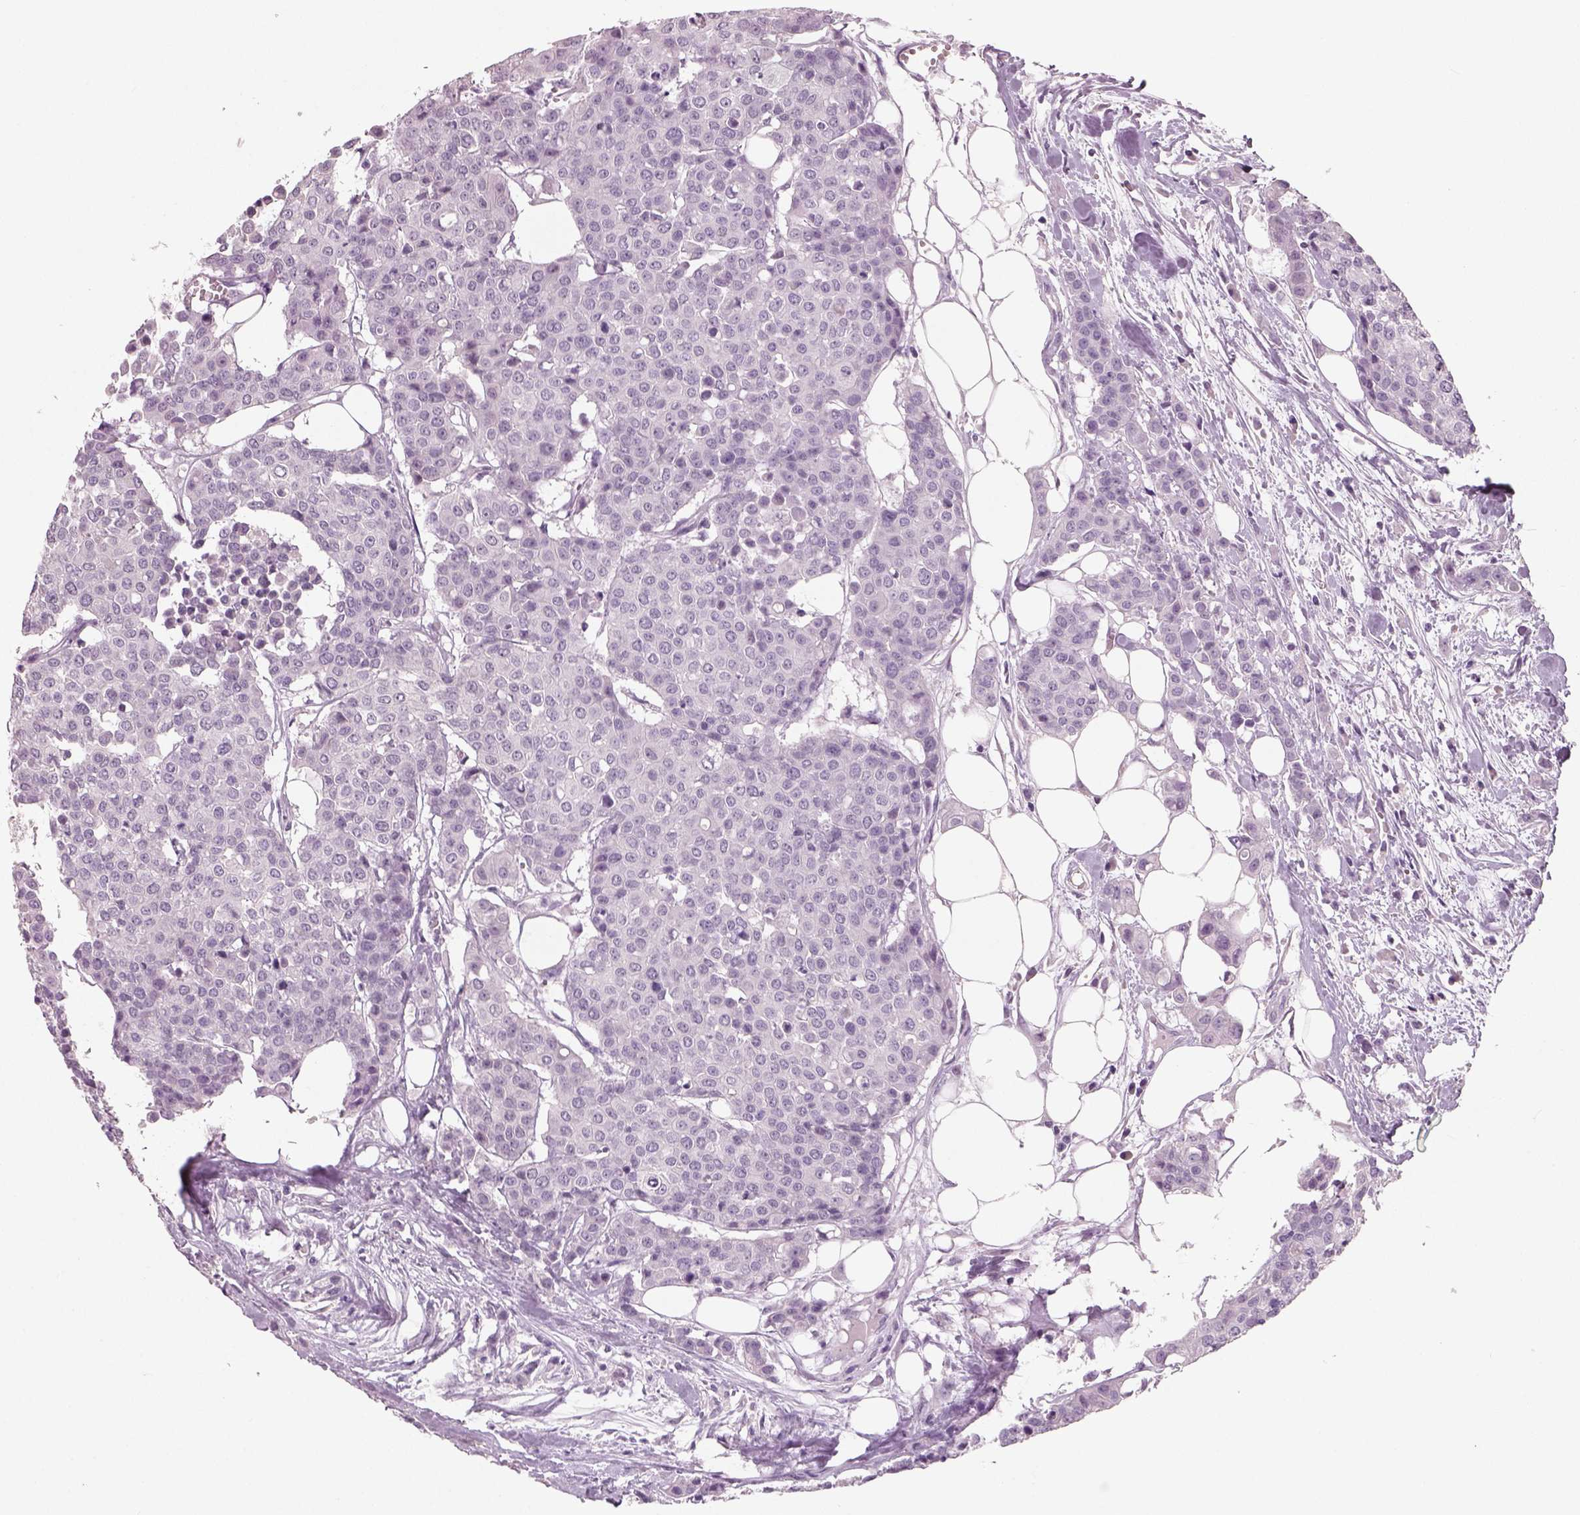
{"staining": {"intensity": "negative", "quantity": "none", "location": "none"}, "tissue": "carcinoid", "cell_type": "Tumor cells", "image_type": "cancer", "snomed": [{"axis": "morphology", "description": "Carcinoid, malignant, NOS"}, {"axis": "topography", "description": "Colon"}], "caption": "The micrograph reveals no staining of tumor cells in carcinoid.", "gene": "SLC6A2", "patient": {"sex": "male", "age": 81}}